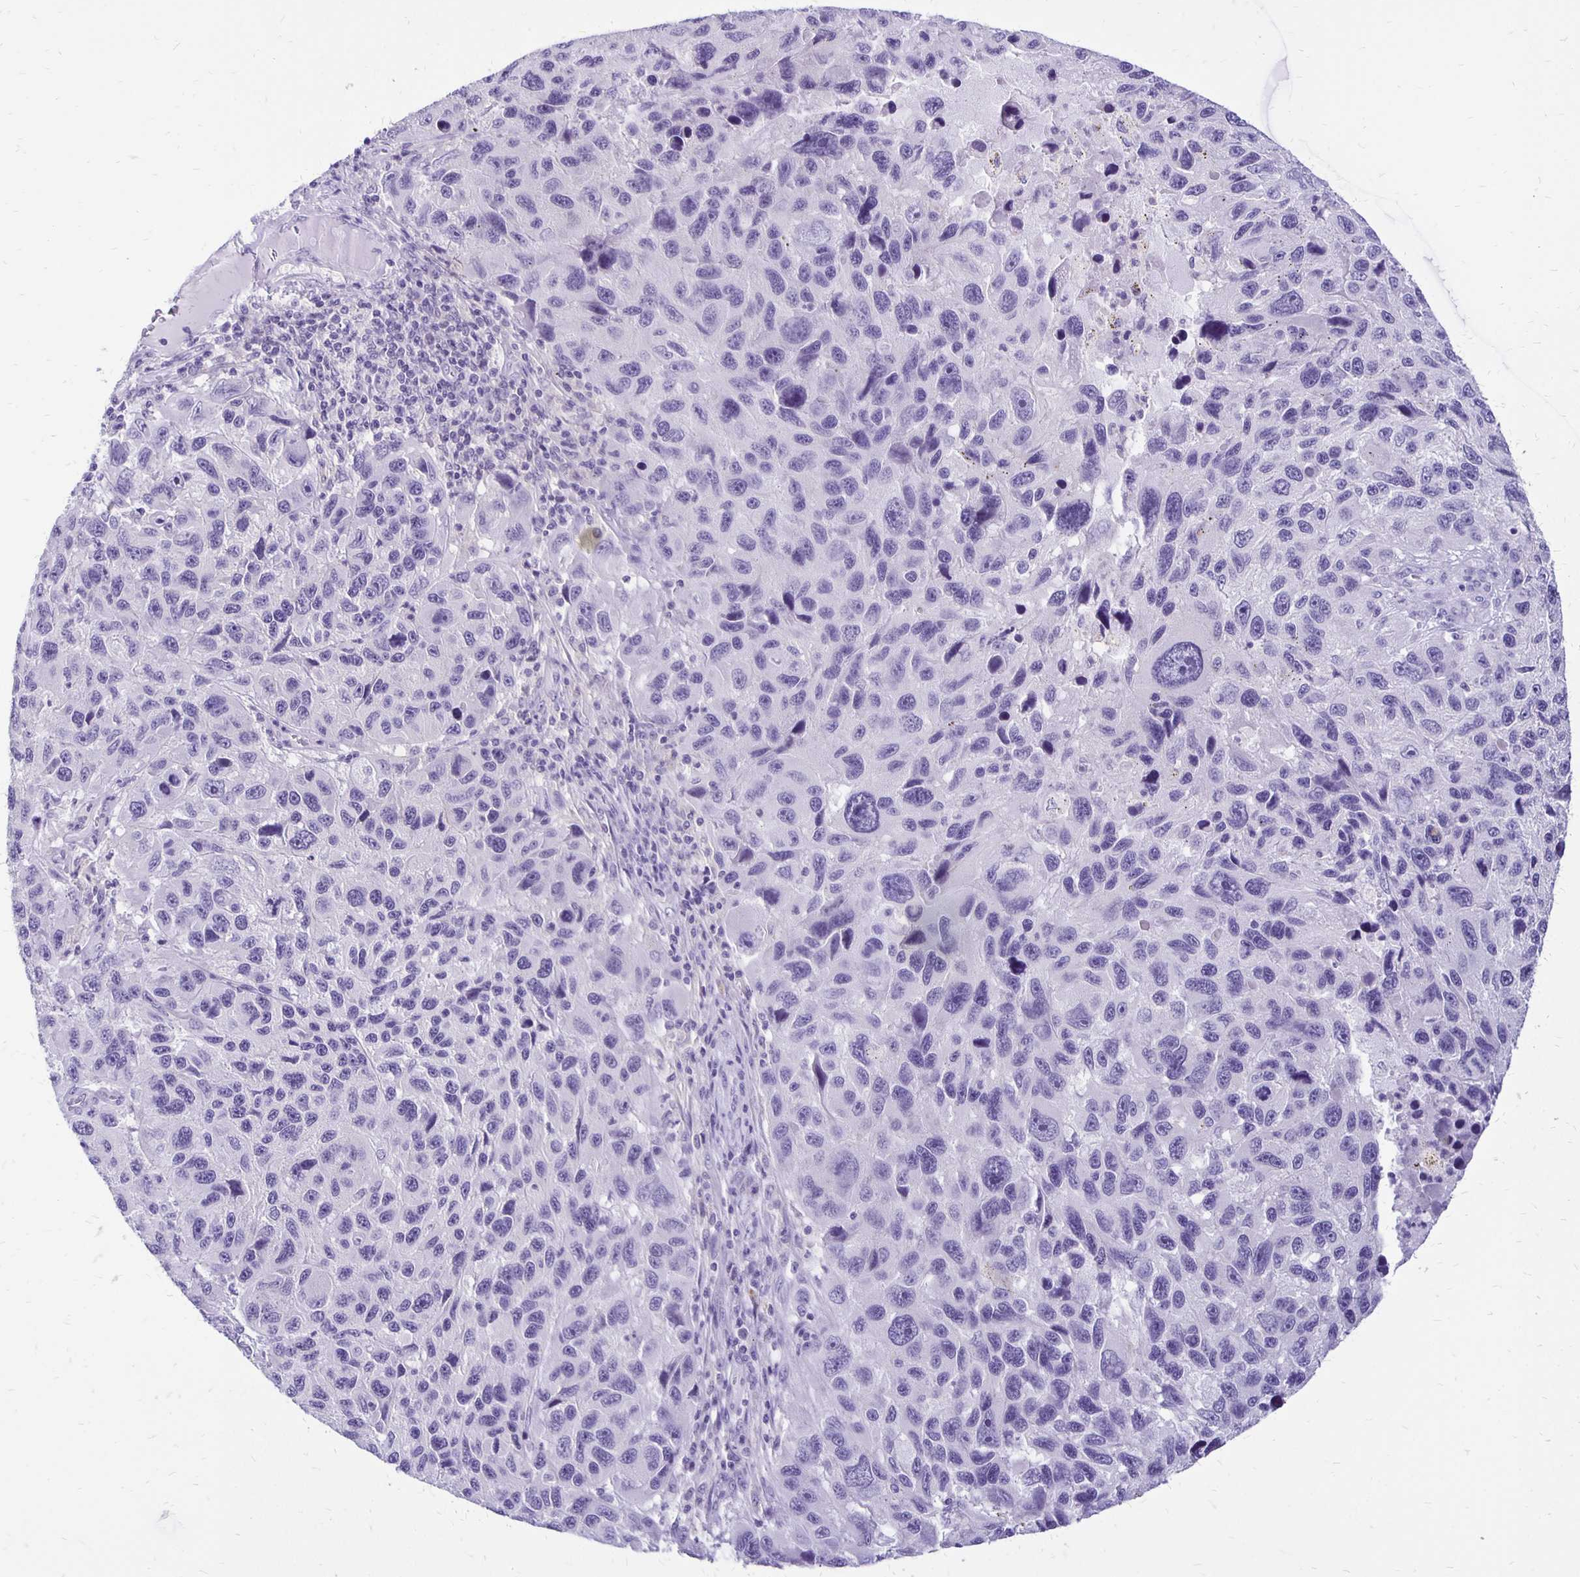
{"staining": {"intensity": "negative", "quantity": "none", "location": "none"}, "tissue": "melanoma", "cell_type": "Tumor cells", "image_type": "cancer", "snomed": [{"axis": "morphology", "description": "Malignant melanoma, NOS"}, {"axis": "topography", "description": "Skin"}], "caption": "This is an immunohistochemistry (IHC) image of human malignant melanoma. There is no expression in tumor cells.", "gene": "ANKRD45", "patient": {"sex": "male", "age": 53}}